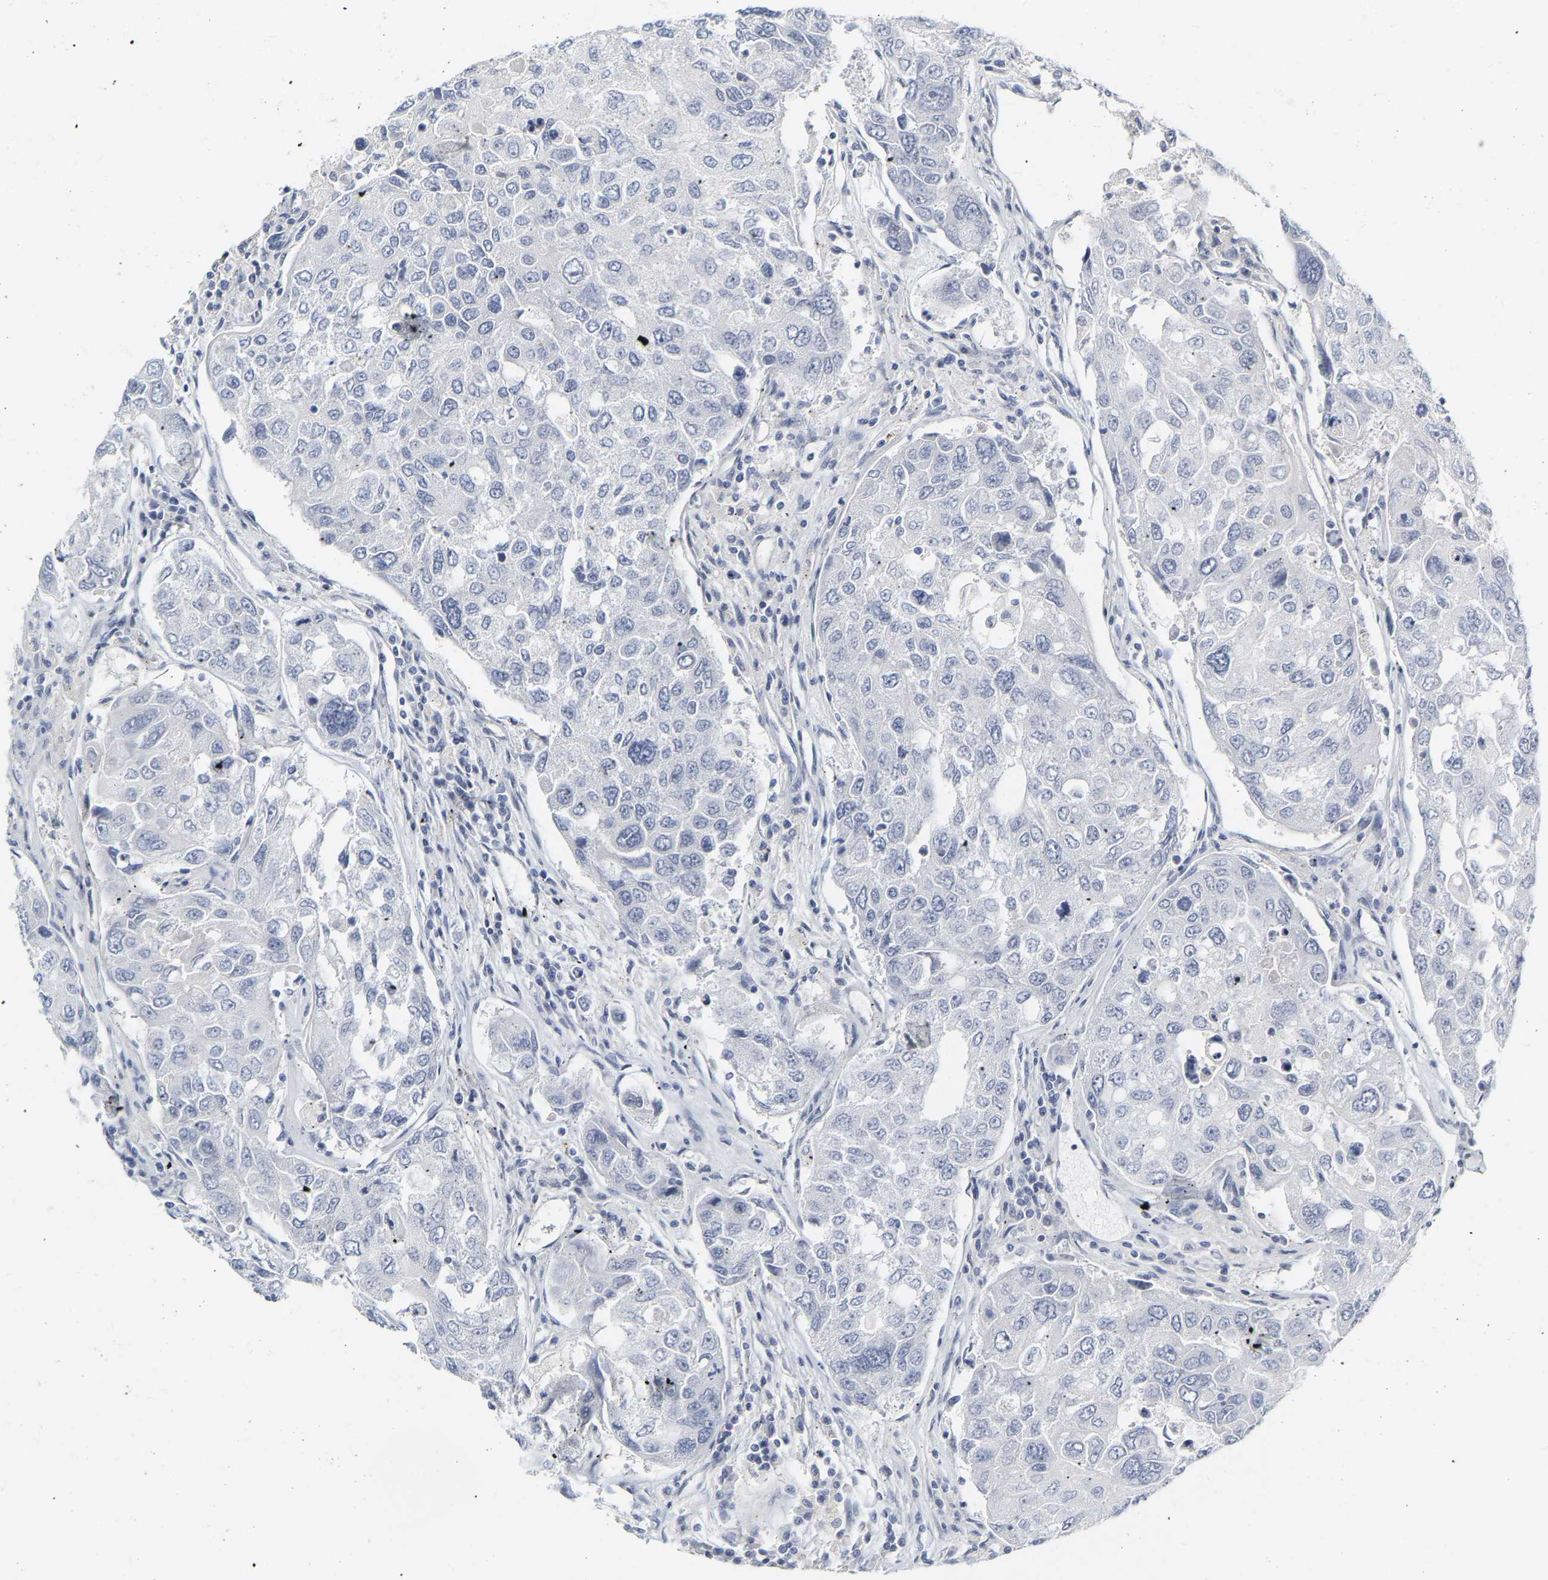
{"staining": {"intensity": "negative", "quantity": "none", "location": "none"}, "tissue": "urothelial cancer", "cell_type": "Tumor cells", "image_type": "cancer", "snomed": [{"axis": "morphology", "description": "Urothelial carcinoma, High grade"}, {"axis": "topography", "description": "Lymph node"}, {"axis": "topography", "description": "Urinary bladder"}], "caption": "Immunohistochemistry (IHC) histopathology image of urothelial carcinoma (high-grade) stained for a protein (brown), which demonstrates no positivity in tumor cells.", "gene": "GNAS", "patient": {"sex": "male", "age": 51}}